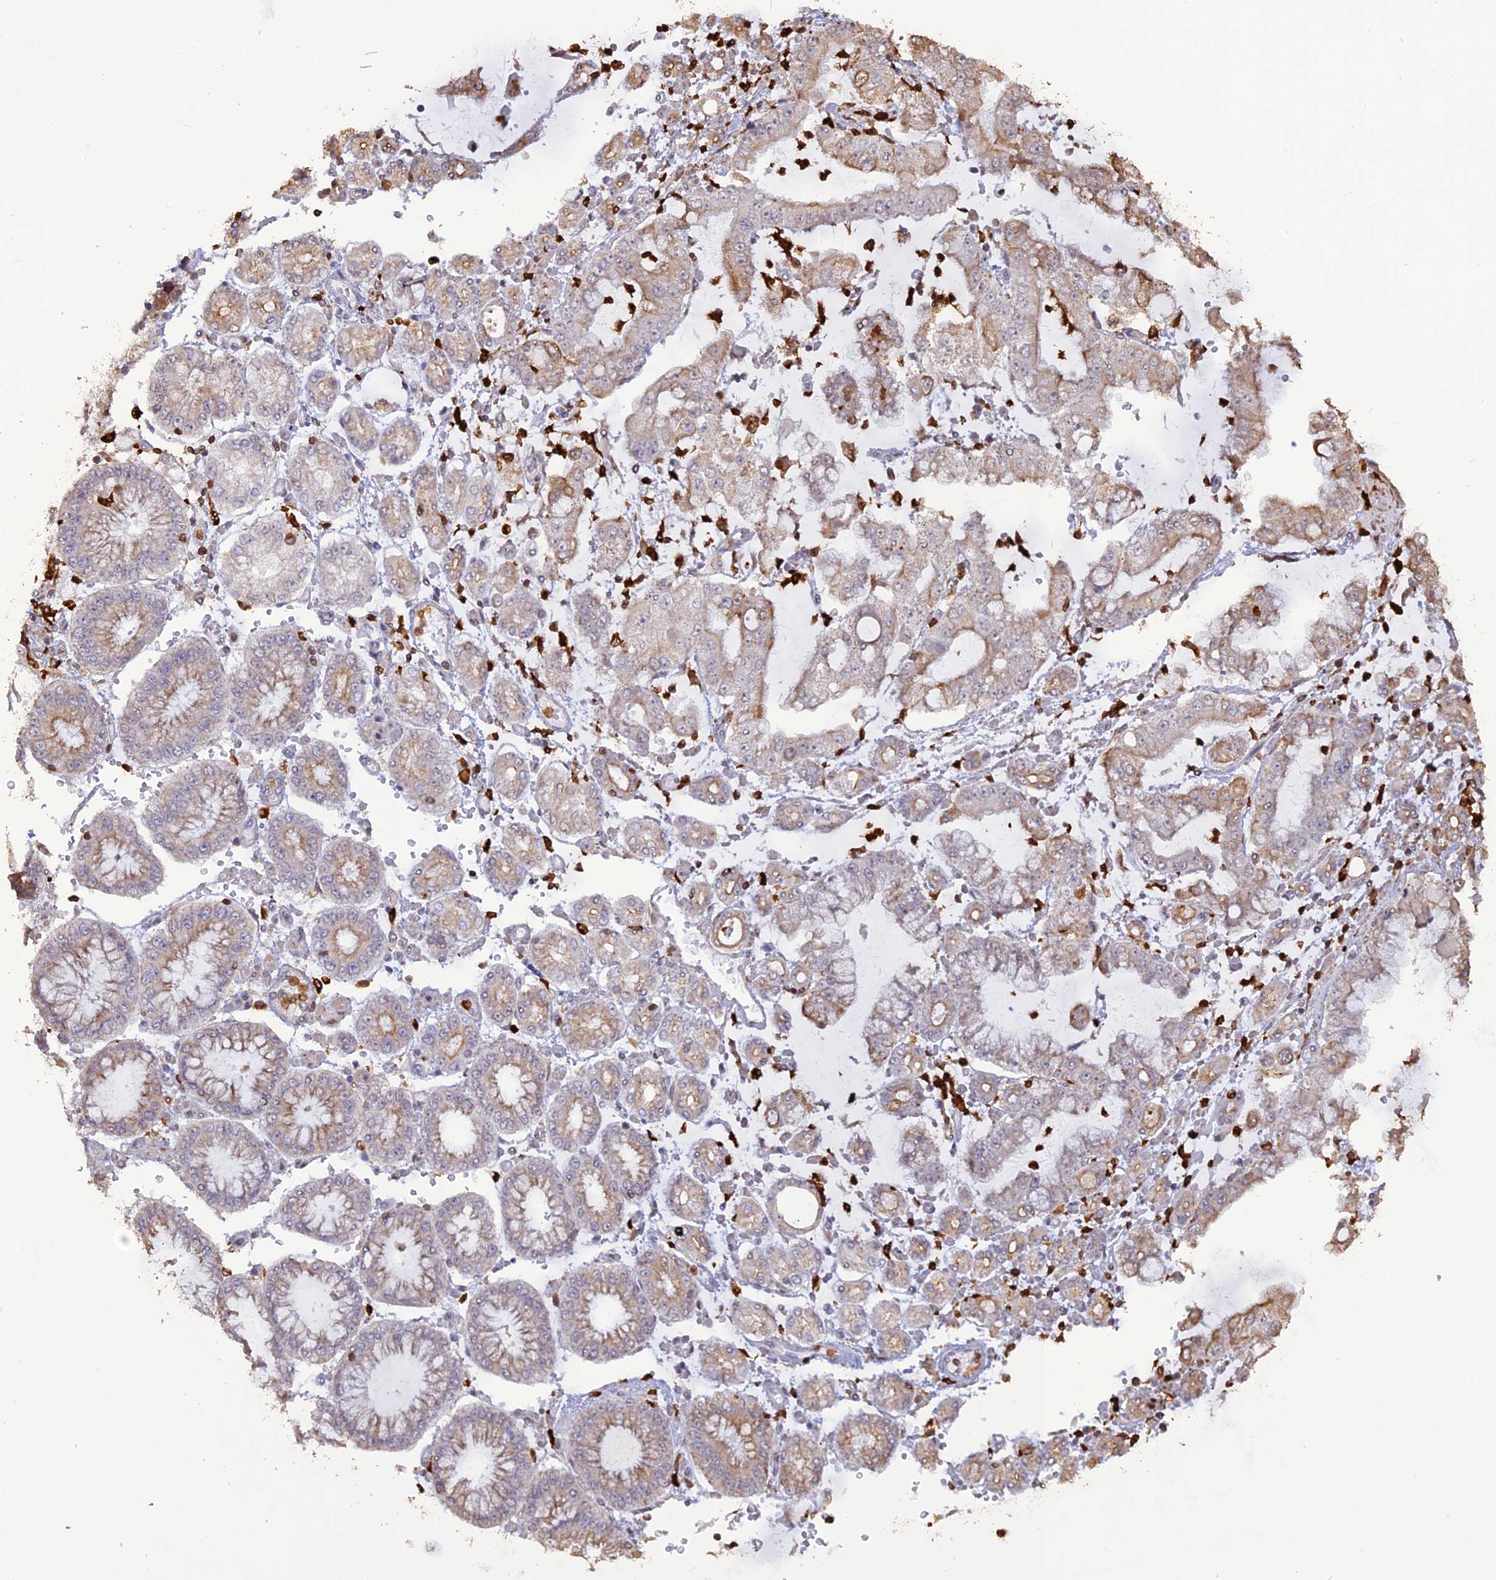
{"staining": {"intensity": "weak", "quantity": "25%-75%", "location": "cytoplasmic/membranous"}, "tissue": "stomach cancer", "cell_type": "Tumor cells", "image_type": "cancer", "snomed": [{"axis": "morphology", "description": "Adenocarcinoma, NOS"}, {"axis": "topography", "description": "Stomach"}], "caption": "Immunohistochemistry micrograph of stomach cancer stained for a protein (brown), which reveals low levels of weak cytoplasmic/membranous expression in about 25%-75% of tumor cells.", "gene": "APOBR", "patient": {"sex": "male", "age": 76}}